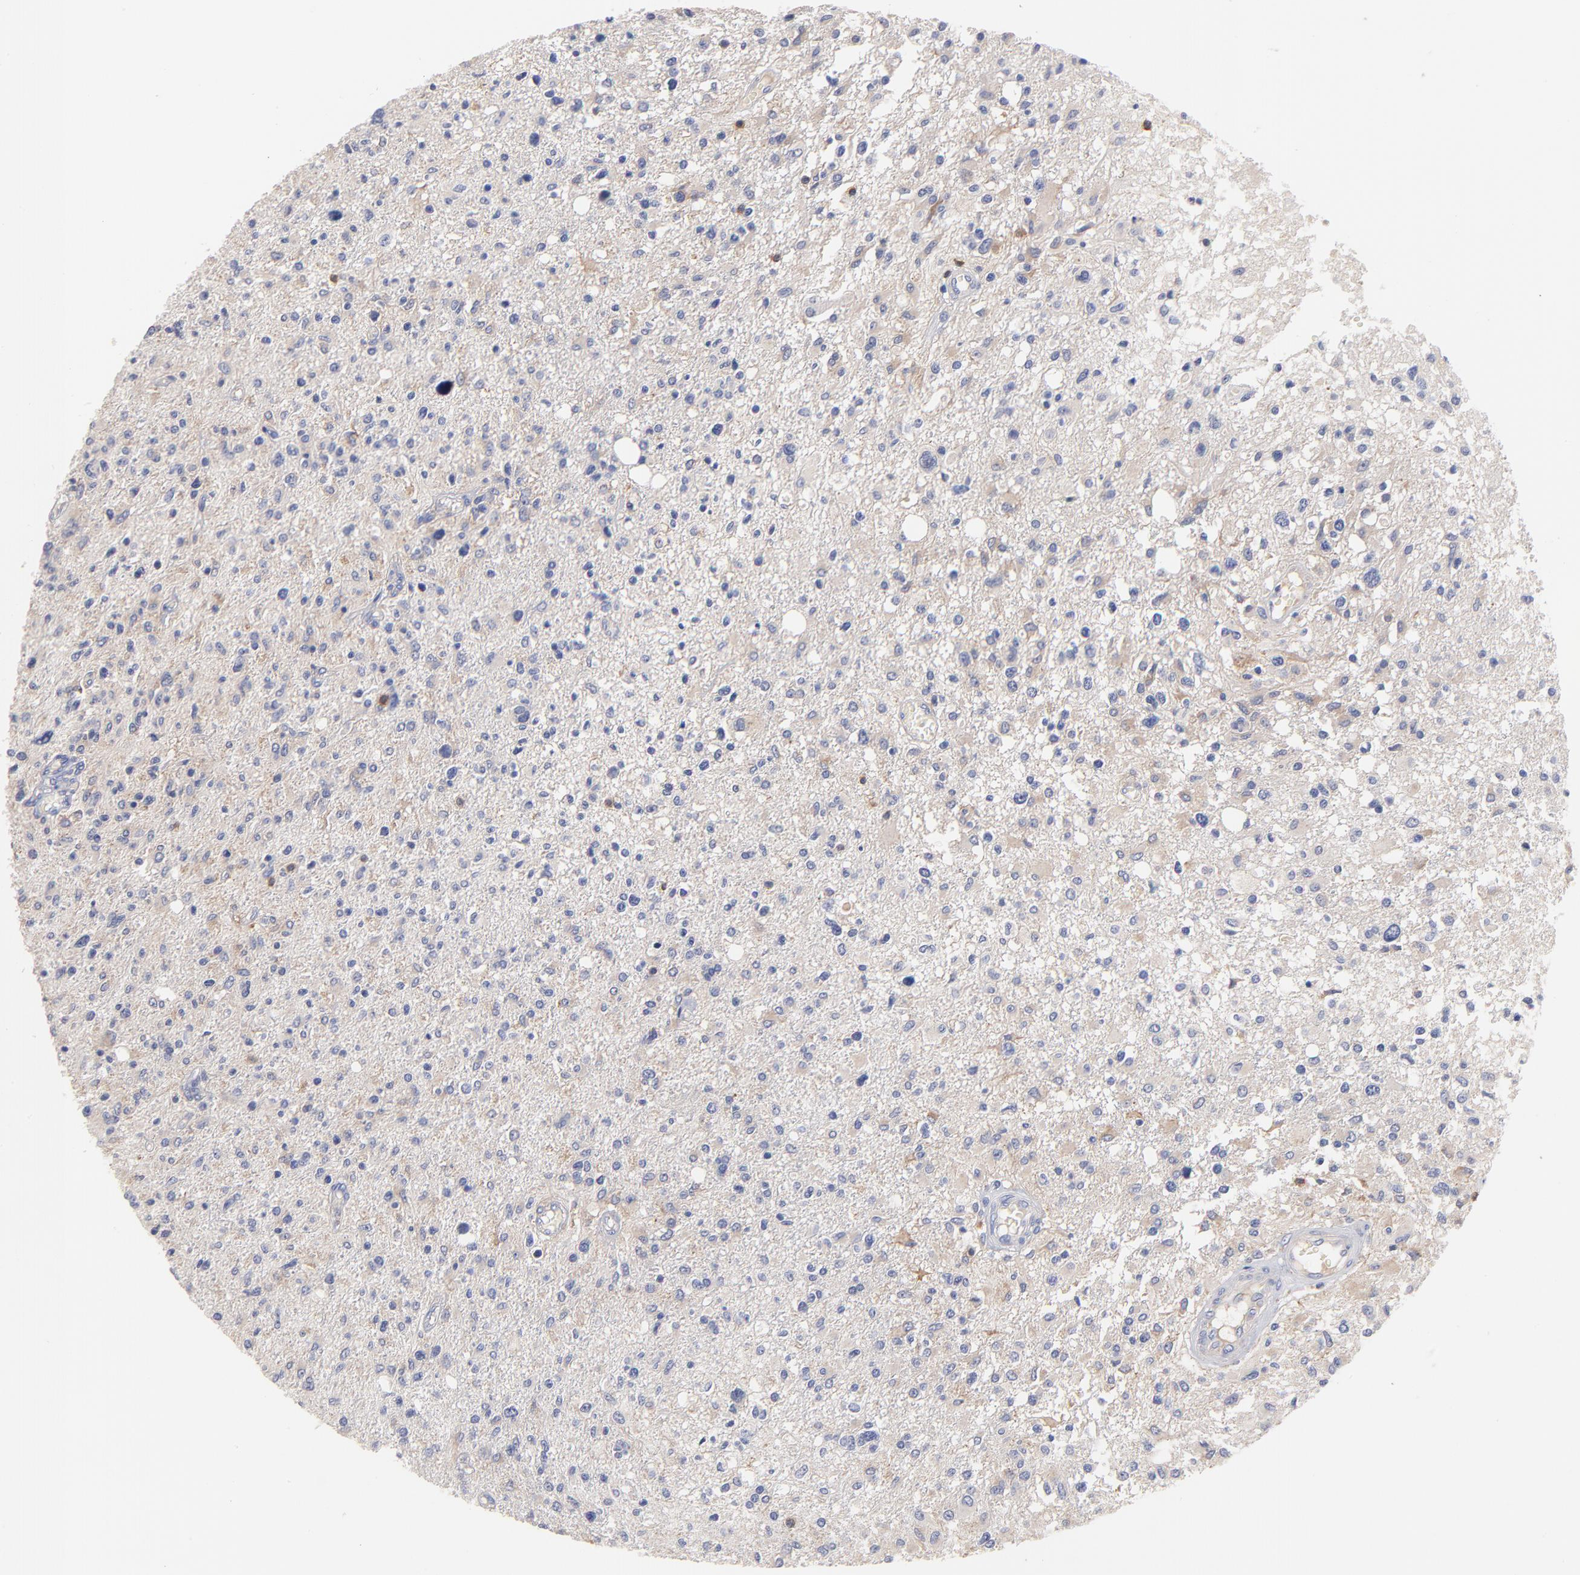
{"staining": {"intensity": "negative", "quantity": "none", "location": "none"}, "tissue": "glioma", "cell_type": "Tumor cells", "image_type": "cancer", "snomed": [{"axis": "morphology", "description": "Glioma, malignant, High grade"}, {"axis": "topography", "description": "Cerebral cortex"}], "caption": "There is no significant positivity in tumor cells of glioma. The staining is performed using DAB (3,3'-diaminobenzidine) brown chromogen with nuclei counter-stained in using hematoxylin.", "gene": "KREMEN2", "patient": {"sex": "male", "age": 76}}